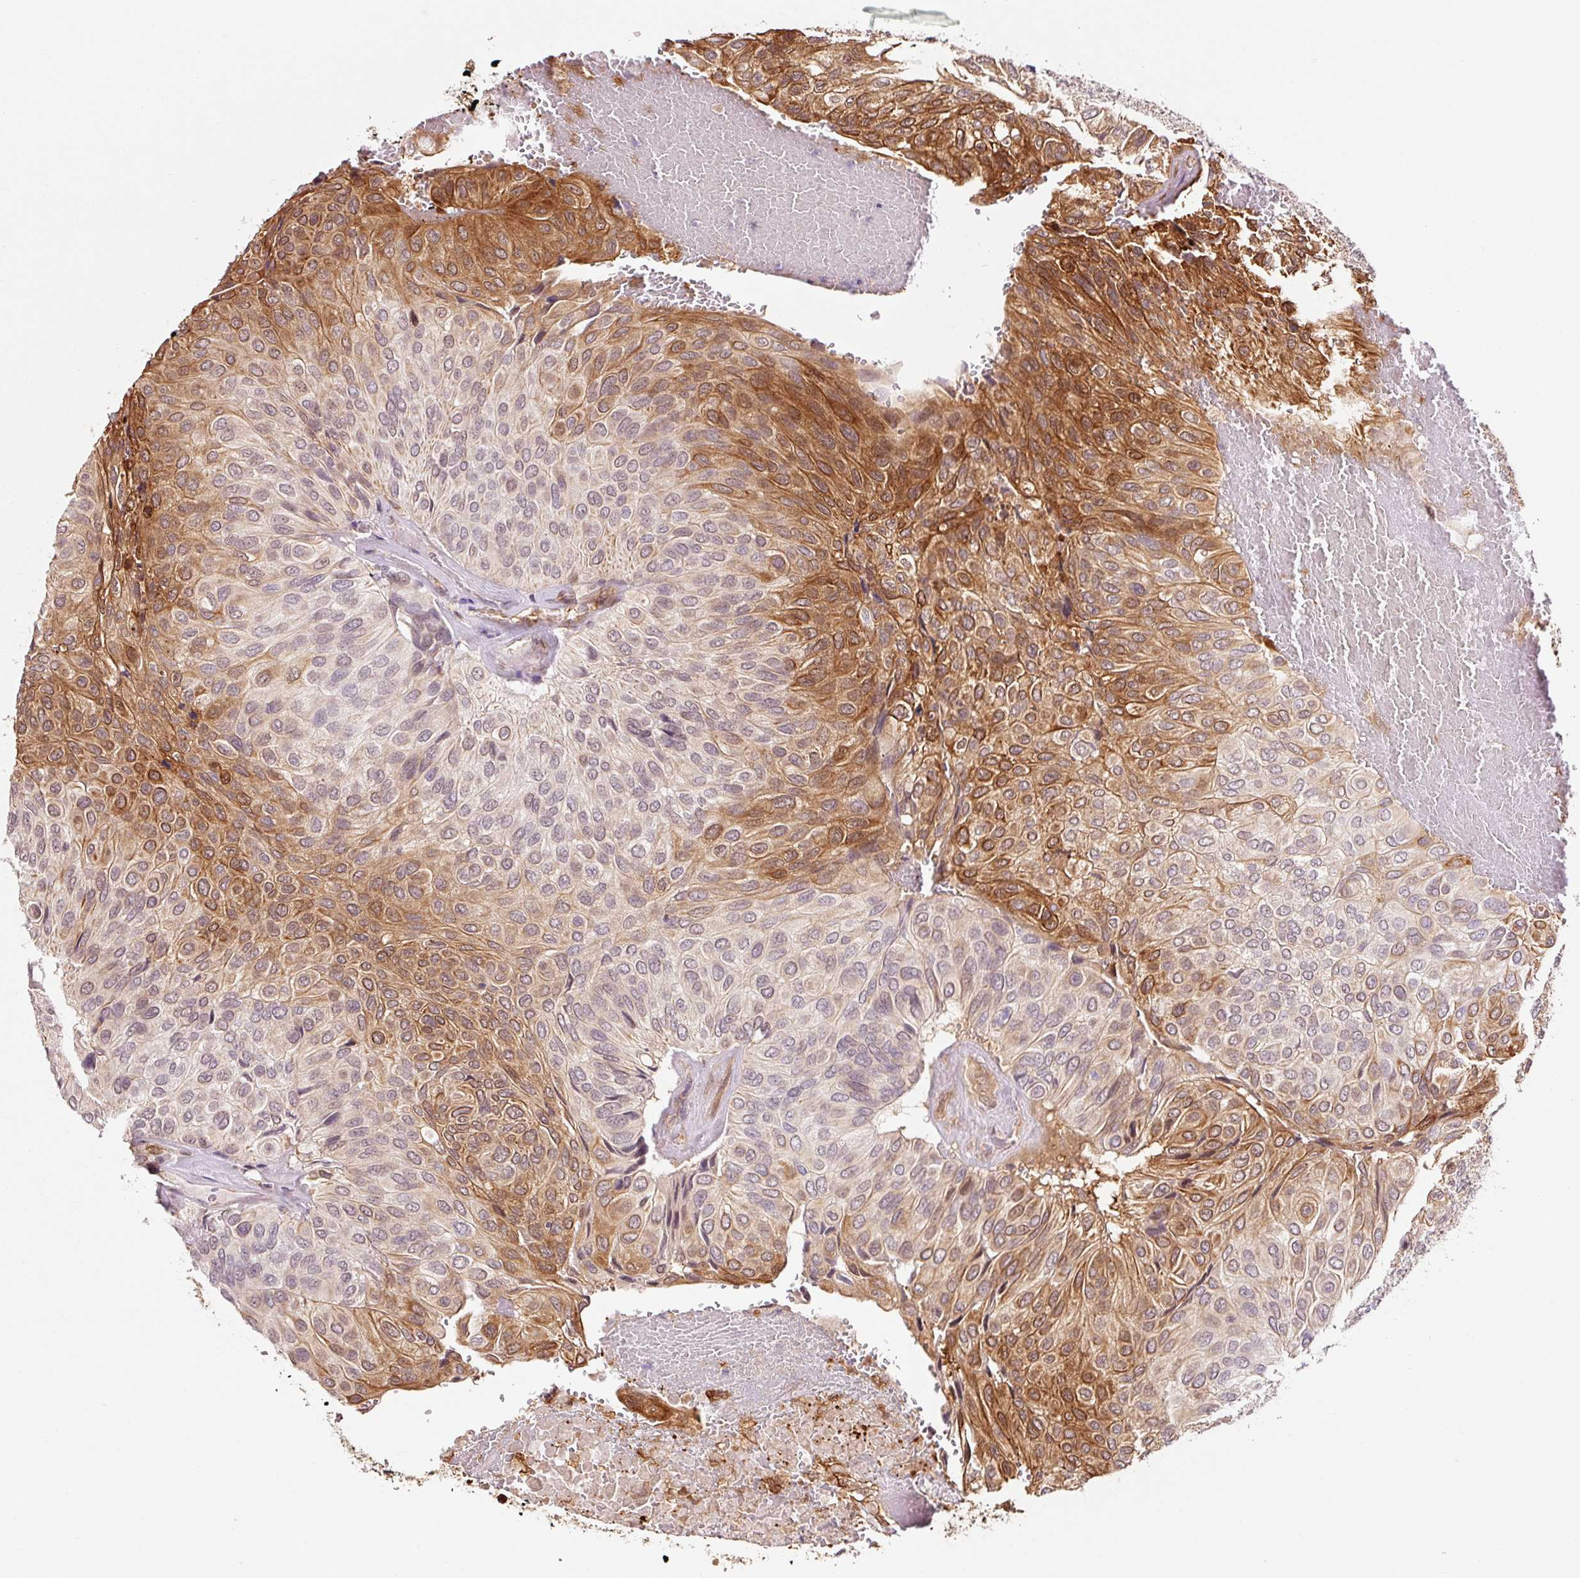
{"staining": {"intensity": "moderate", "quantity": "25%-75%", "location": "cytoplasmic/membranous,nuclear"}, "tissue": "urothelial cancer", "cell_type": "Tumor cells", "image_type": "cancer", "snomed": [{"axis": "morphology", "description": "Urothelial carcinoma, High grade"}, {"axis": "topography", "description": "Urinary bladder"}], "caption": "High-grade urothelial carcinoma was stained to show a protein in brown. There is medium levels of moderate cytoplasmic/membranous and nuclear staining in about 25%-75% of tumor cells.", "gene": "FBXL14", "patient": {"sex": "male", "age": 66}}